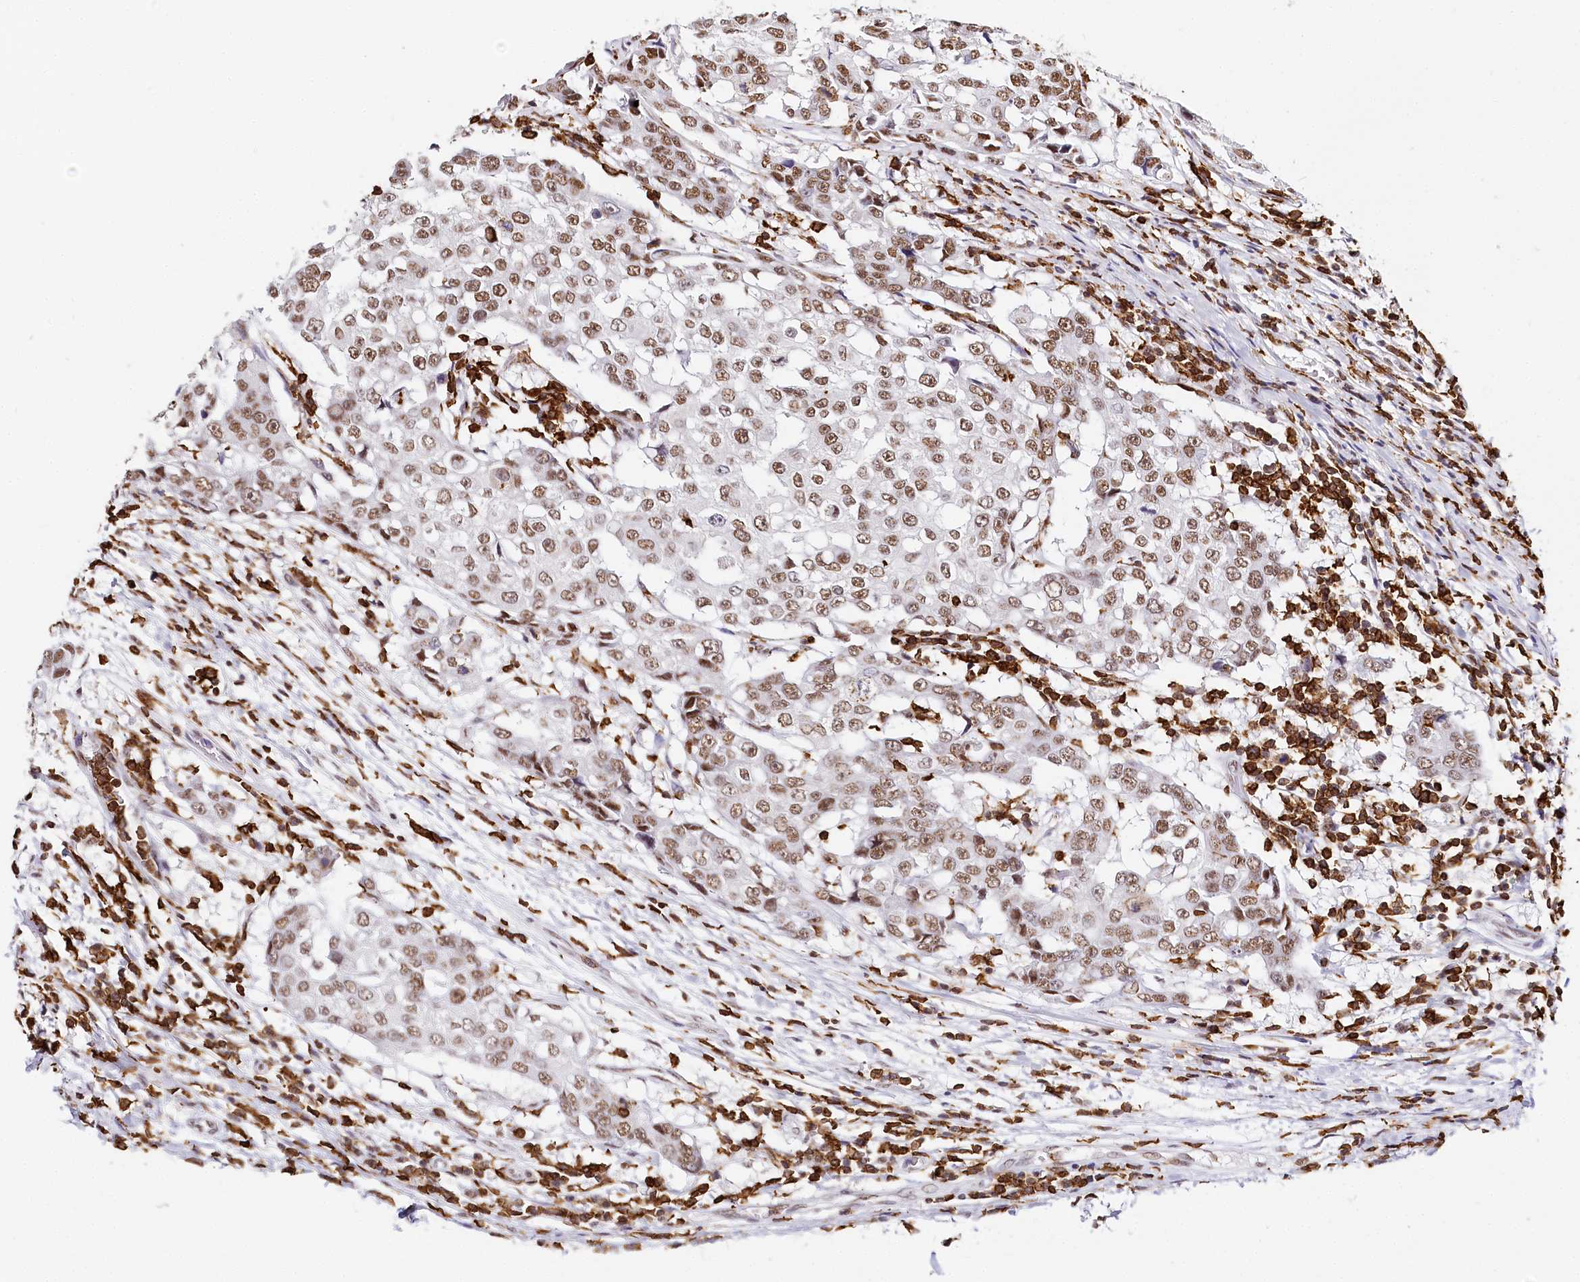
{"staining": {"intensity": "moderate", "quantity": ">75%", "location": "nuclear"}, "tissue": "breast cancer", "cell_type": "Tumor cells", "image_type": "cancer", "snomed": [{"axis": "morphology", "description": "Duct carcinoma"}, {"axis": "topography", "description": "Breast"}], "caption": "Human breast invasive ductal carcinoma stained for a protein (brown) shows moderate nuclear positive positivity in about >75% of tumor cells.", "gene": "BARD1", "patient": {"sex": "female", "age": 27}}